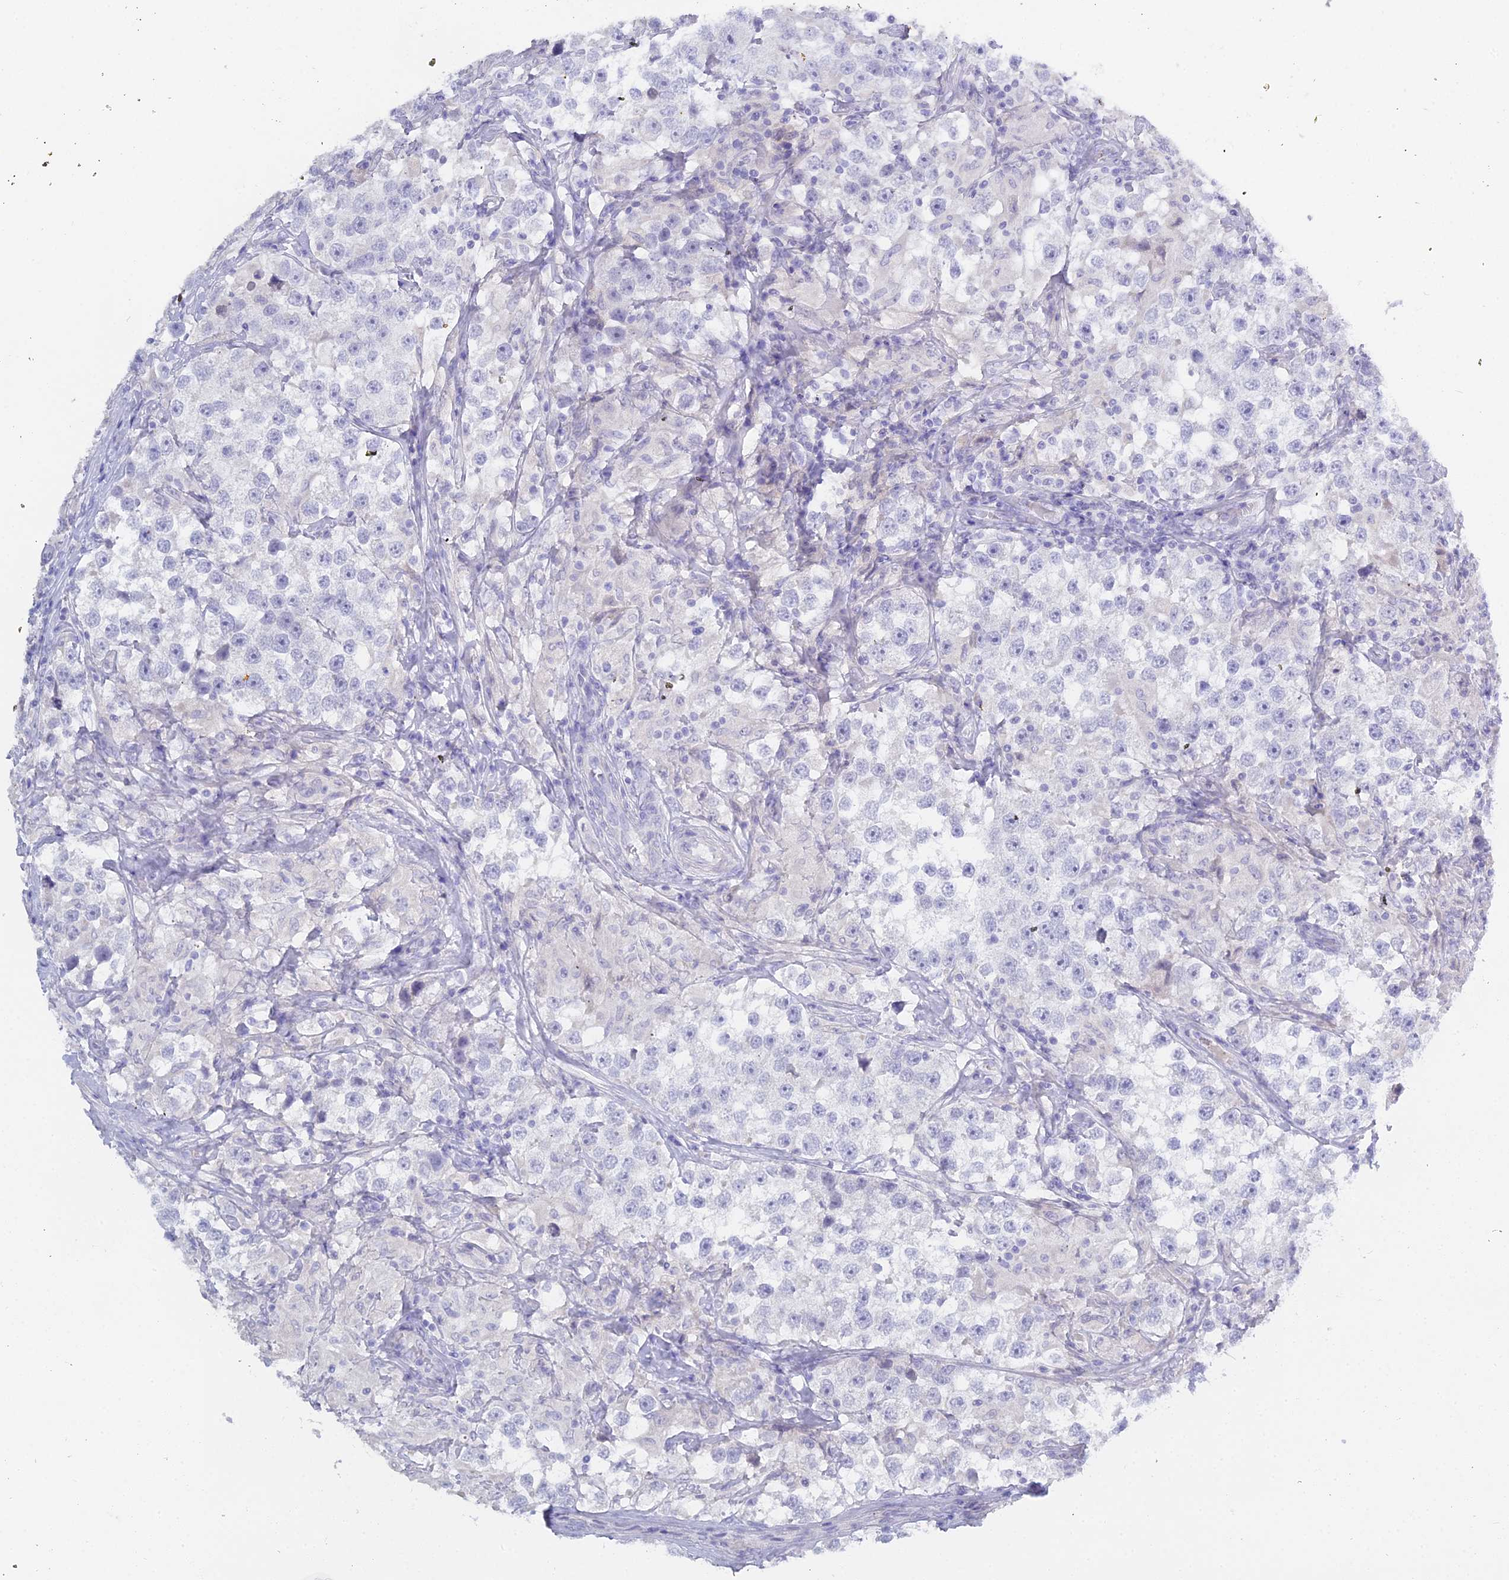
{"staining": {"intensity": "negative", "quantity": "none", "location": "none"}, "tissue": "testis cancer", "cell_type": "Tumor cells", "image_type": "cancer", "snomed": [{"axis": "morphology", "description": "Seminoma, NOS"}, {"axis": "topography", "description": "Testis"}], "caption": "IHC of testis seminoma exhibits no staining in tumor cells.", "gene": "S100A7", "patient": {"sex": "male", "age": 46}}